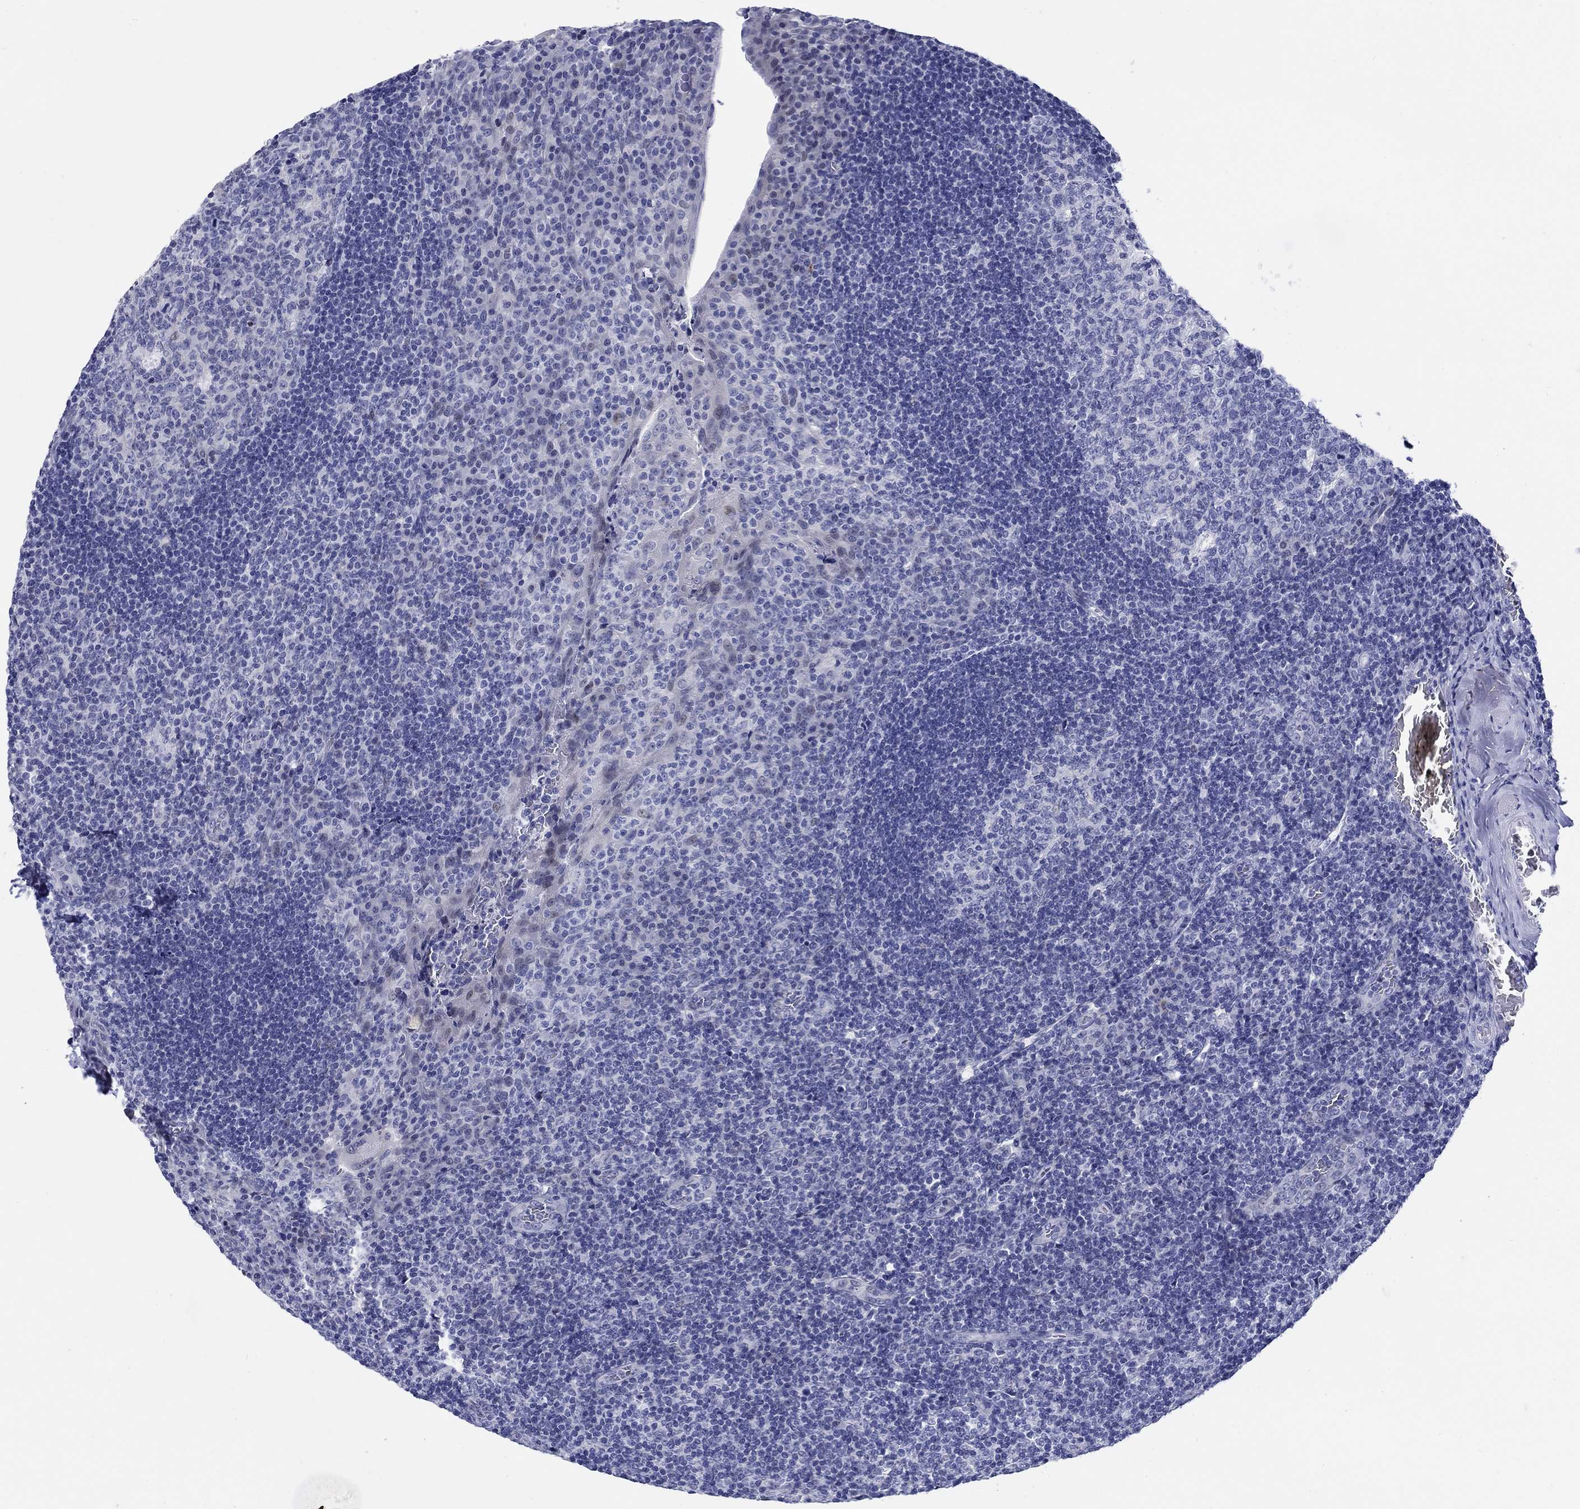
{"staining": {"intensity": "negative", "quantity": "none", "location": "none"}, "tissue": "tonsil", "cell_type": "Germinal center cells", "image_type": "normal", "snomed": [{"axis": "morphology", "description": "Normal tissue, NOS"}, {"axis": "topography", "description": "Tonsil"}], "caption": "A high-resolution histopathology image shows immunohistochemistry staining of normal tonsil, which reveals no significant staining in germinal center cells.", "gene": "CRYGS", "patient": {"sex": "male", "age": 17}}